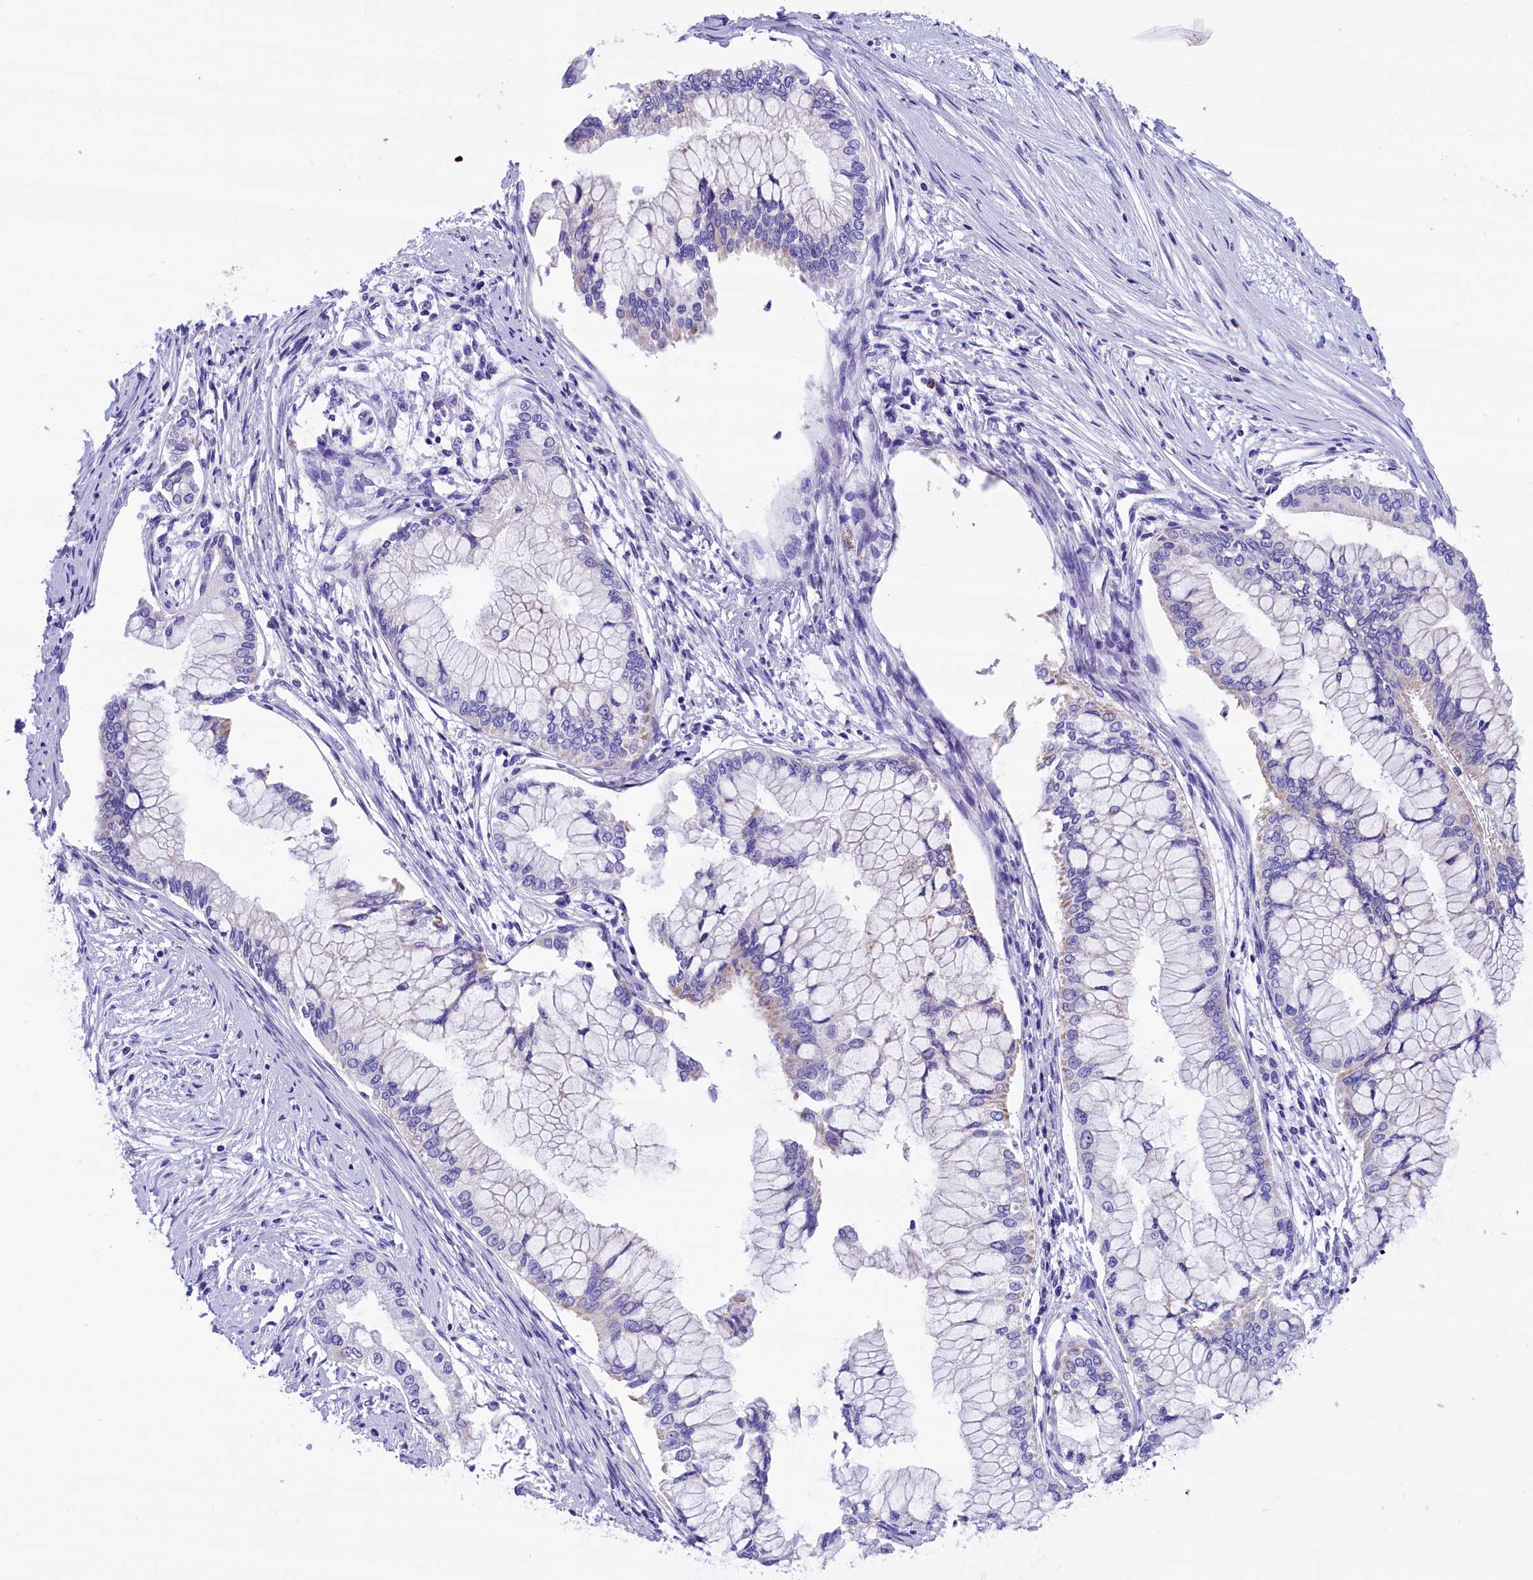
{"staining": {"intensity": "weak", "quantity": "<25%", "location": "cytoplasmic/membranous"}, "tissue": "pancreatic cancer", "cell_type": "Tumor cells", "image_type": "cancer", "snomed": [{"axis": "morphology", "description": "Adenocarcinoma, NOS"}, {"axis": "topography", "description": "Pancreas"}], "caption": "DAB (3,3'-diaminobenzidine) immunohistochemical staining of human pancreatic cancer exhibits no significant staining in tumor cells.", "gene": "ABAT", "patient": {"sex": "male", "age": 46}}